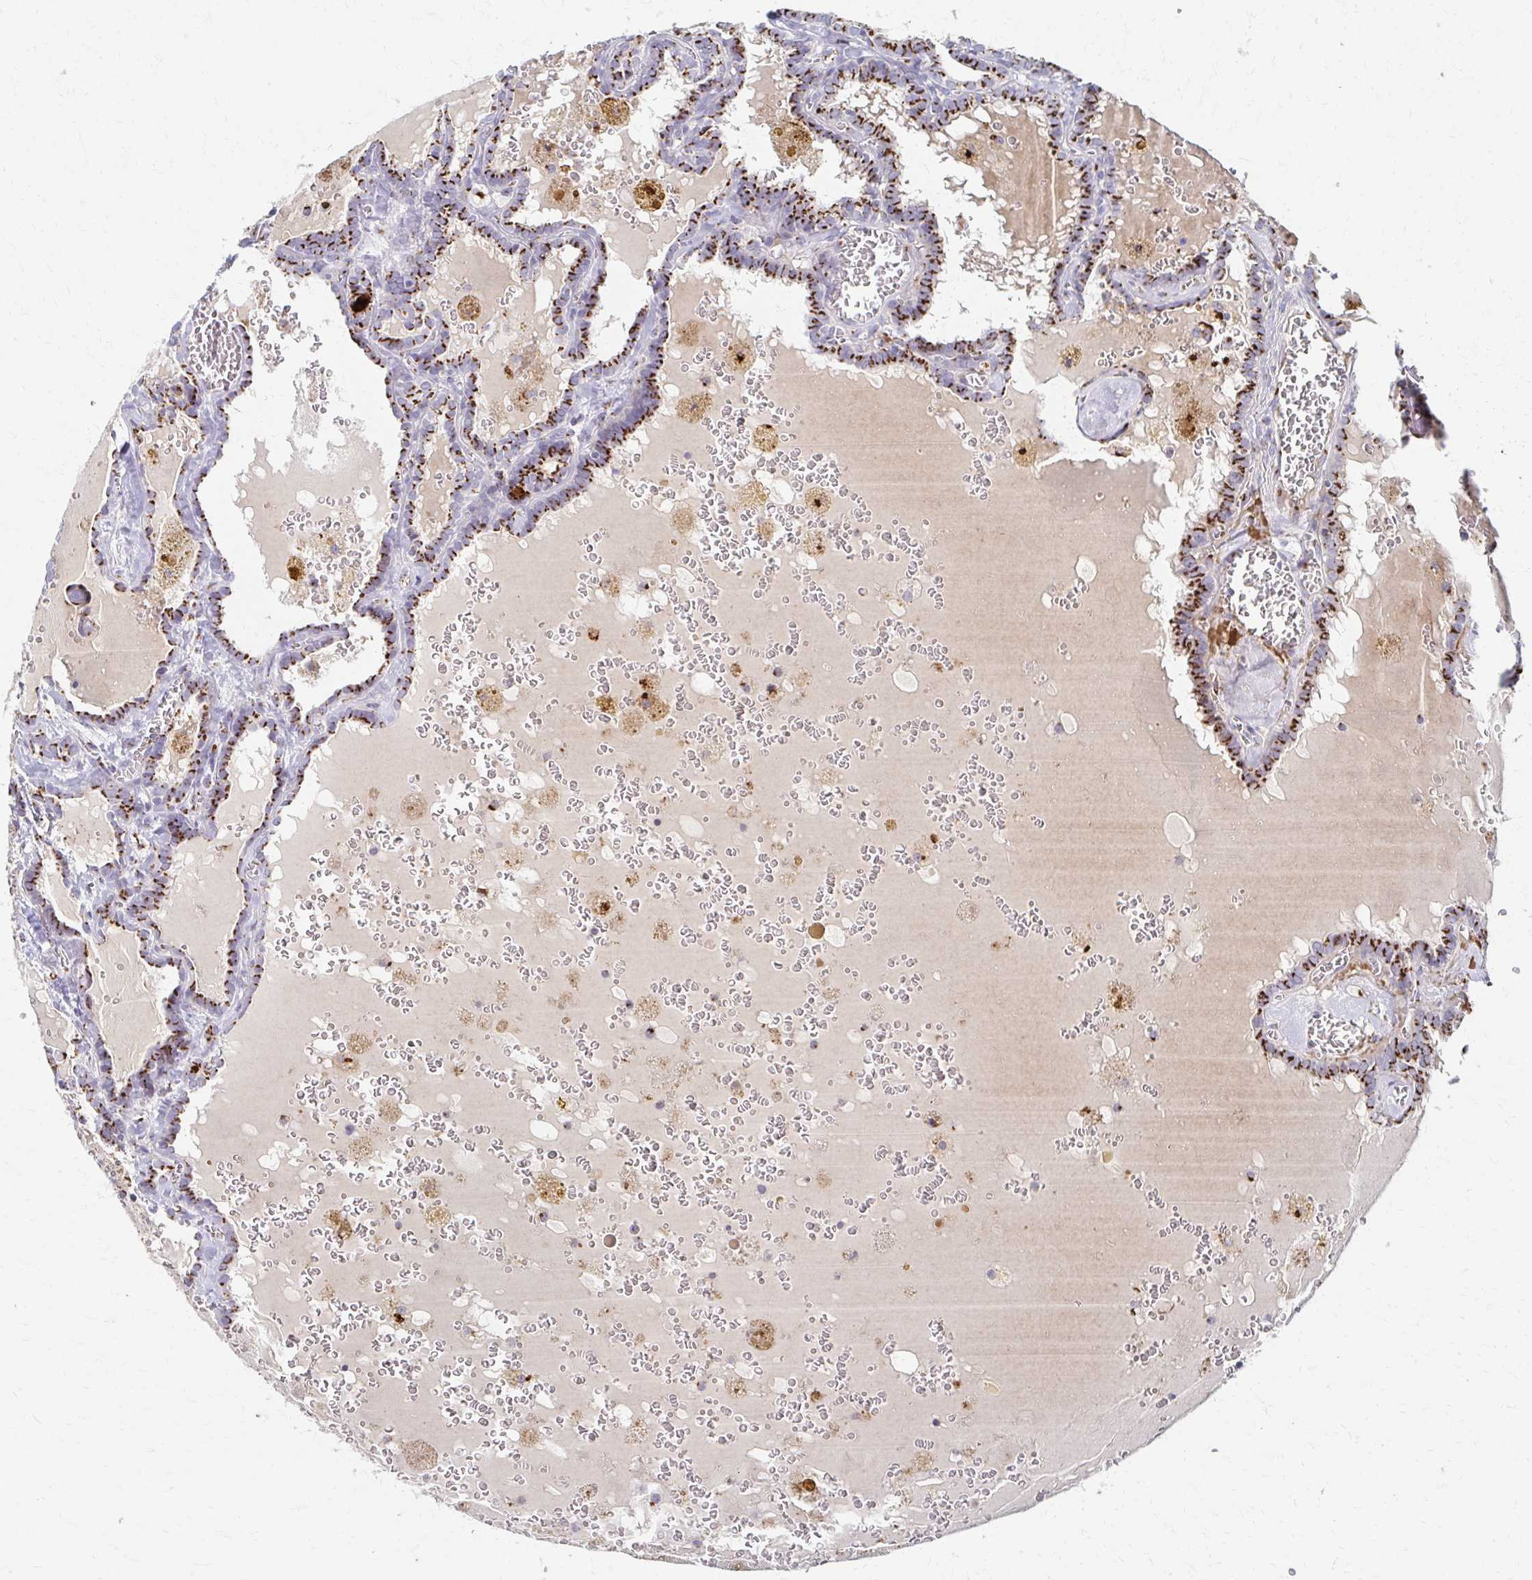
{"staining": {"intensity": "strong", "quantity": ">75%", "location": "cytoplasmic/membranous"}, "tissue": "thyroid cancer", "cell_type": "Tumor cells", "image_type": "cancer", "snomed": [{"axis": "morphology", "description": "Papillary adenocarcinoma, NOS"}, {"axis": "topography", "description": "Thyroid gland"}], "caption": "Thyroid papillary adenocarcinoma was stained to show a protein in brown. There is high levels of strong cytoplasmic/membranous positivity in approximately >75% of tumor cells.", "gene": "TM9SF1", "patient": {"sex": "female", "age": 39}}